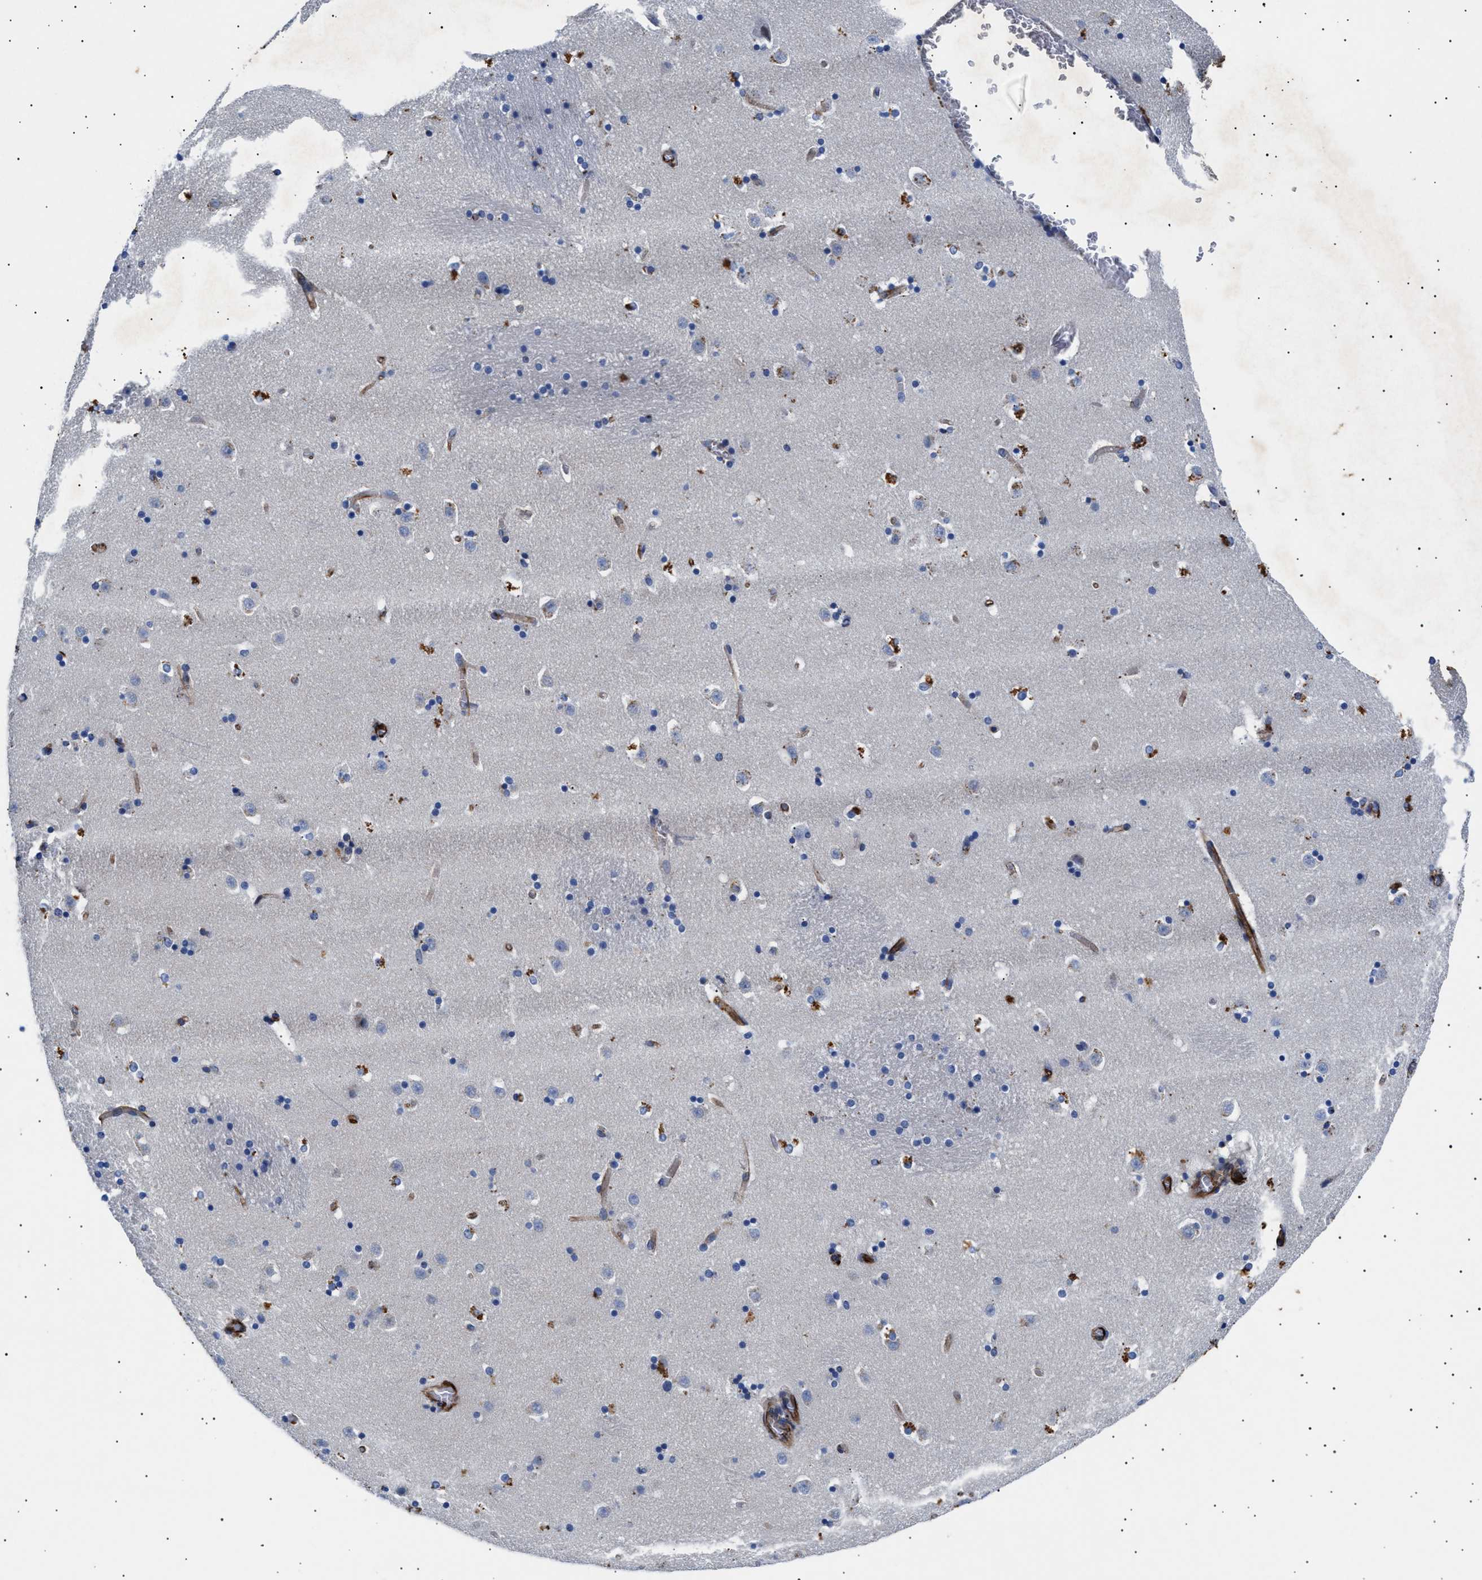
{"staining": {"intensity": "moderate", "quantity": "<25%", "location": "cytoplasmic/membranous"}, "tissue": "caudate", "cell_type": "Glial cells", "image_type": "normal", "snomed": [{"axis": "morphology", "description": "Normal tissue, NOS"}, {"axis": "topography", "description": "Lateral ventricle wall"}], "caption": "Immunohistochemical staining of benign caudate displays low levels of moderate cytoplasmic/membranous positivity in approximately <25% of glial cells. The staining was performed using DAB, with brown indicating positive protein expression. Nuclei are stained blue with hematoxylin.", "gene": "OLFML2A", "patient": {"sex": "male", "age": 45}}